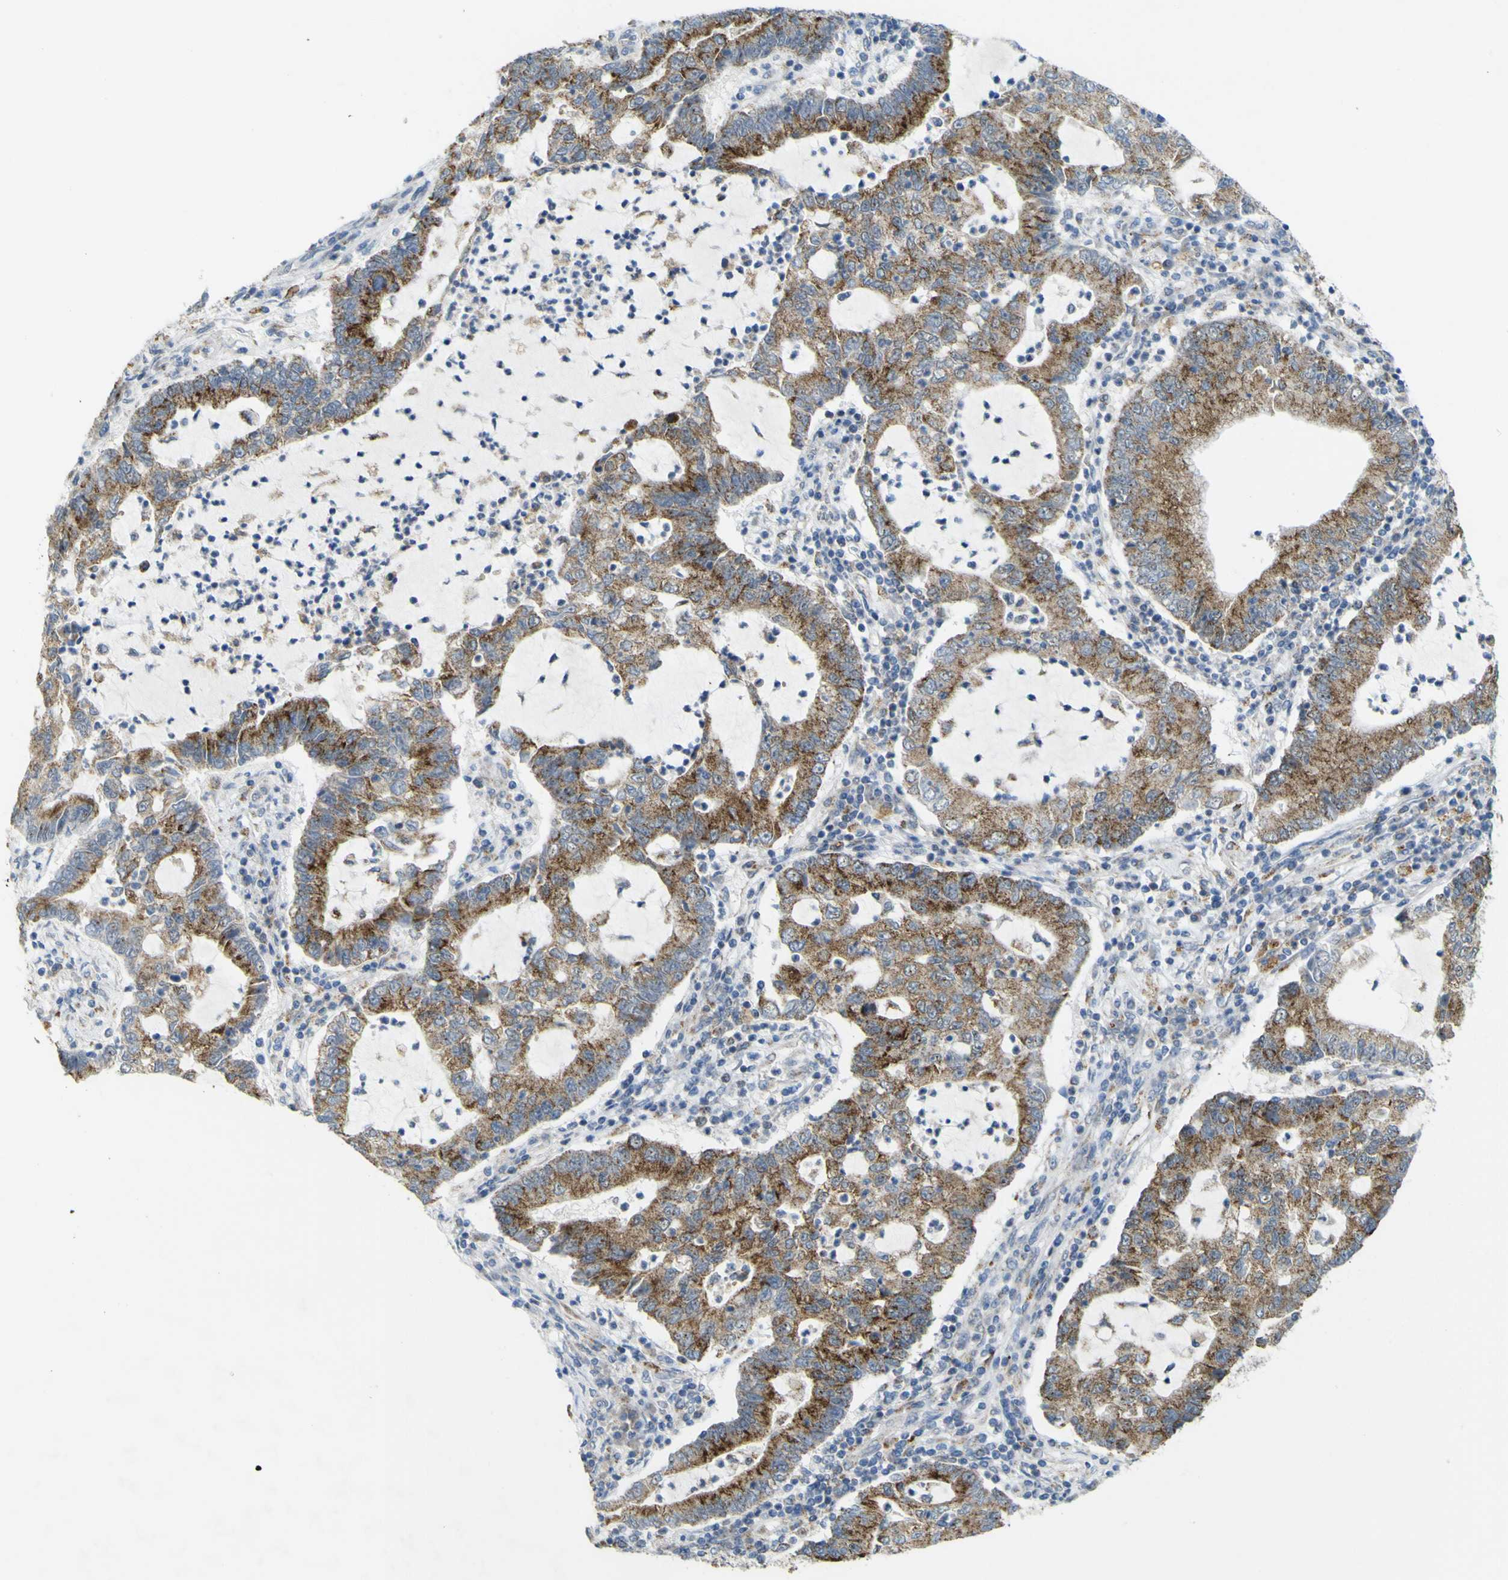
{"staining": {"intensity": "moderate", "quantity": ">75%", "location": "cytoplasmic/membranous"}, "tissue": "lung cancer", "cell_type": "Tumor cells", "image_type": "cancer", "snomed": [{"axis": "morphology", "description": "Adenocarcinoma, NOS"}, {"axis": "topography", "description": "Lung"}], "caption": "Adenocarcinoma (lung) stained for a protein demonstrates moderate cytoplasmic/membranous positivity in tumor cells.", "gene": "ACBD5", "patient": {"sex": "female", "age": 51}}